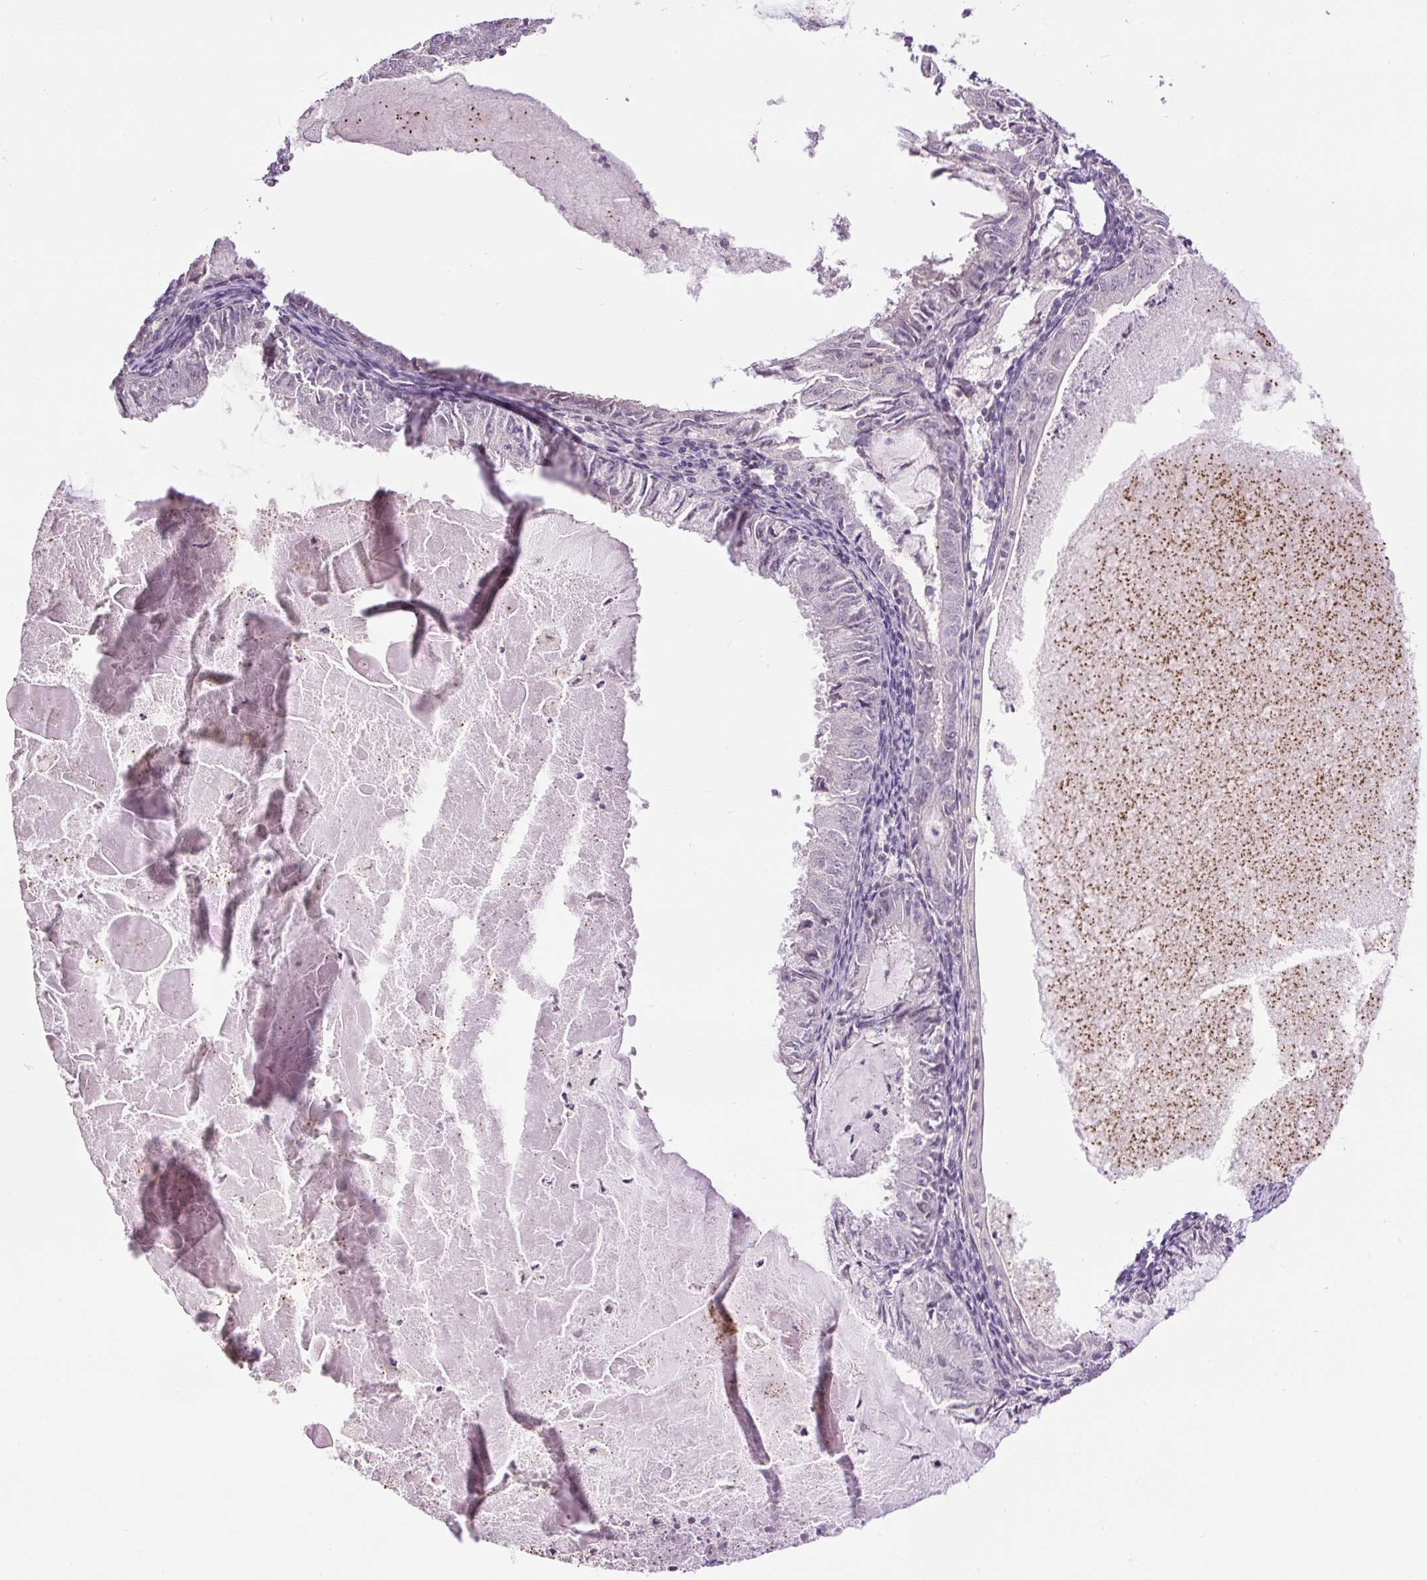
{"staining": {"intensity": "negative", "quantity": "none", "location": "none"}, "tissue": "endometrial cancer", "cell_type": "Tumor cells", "image_type": "cancer", "snomed": [{"axis": "morphology", "description": "Adenocarcinoma, NOS"}, {"axis": "topography", "description": "Endometrium"}], "caption": "High power microscopy micrograph of an IHC image of adenocarcinoma (endometrial), revealing no significant expression in tumor cells. (IHC, brightfield microscopy, high magnification).", "gene": "RACGAP1", "patient": {"sex": "female", "age": 57}}